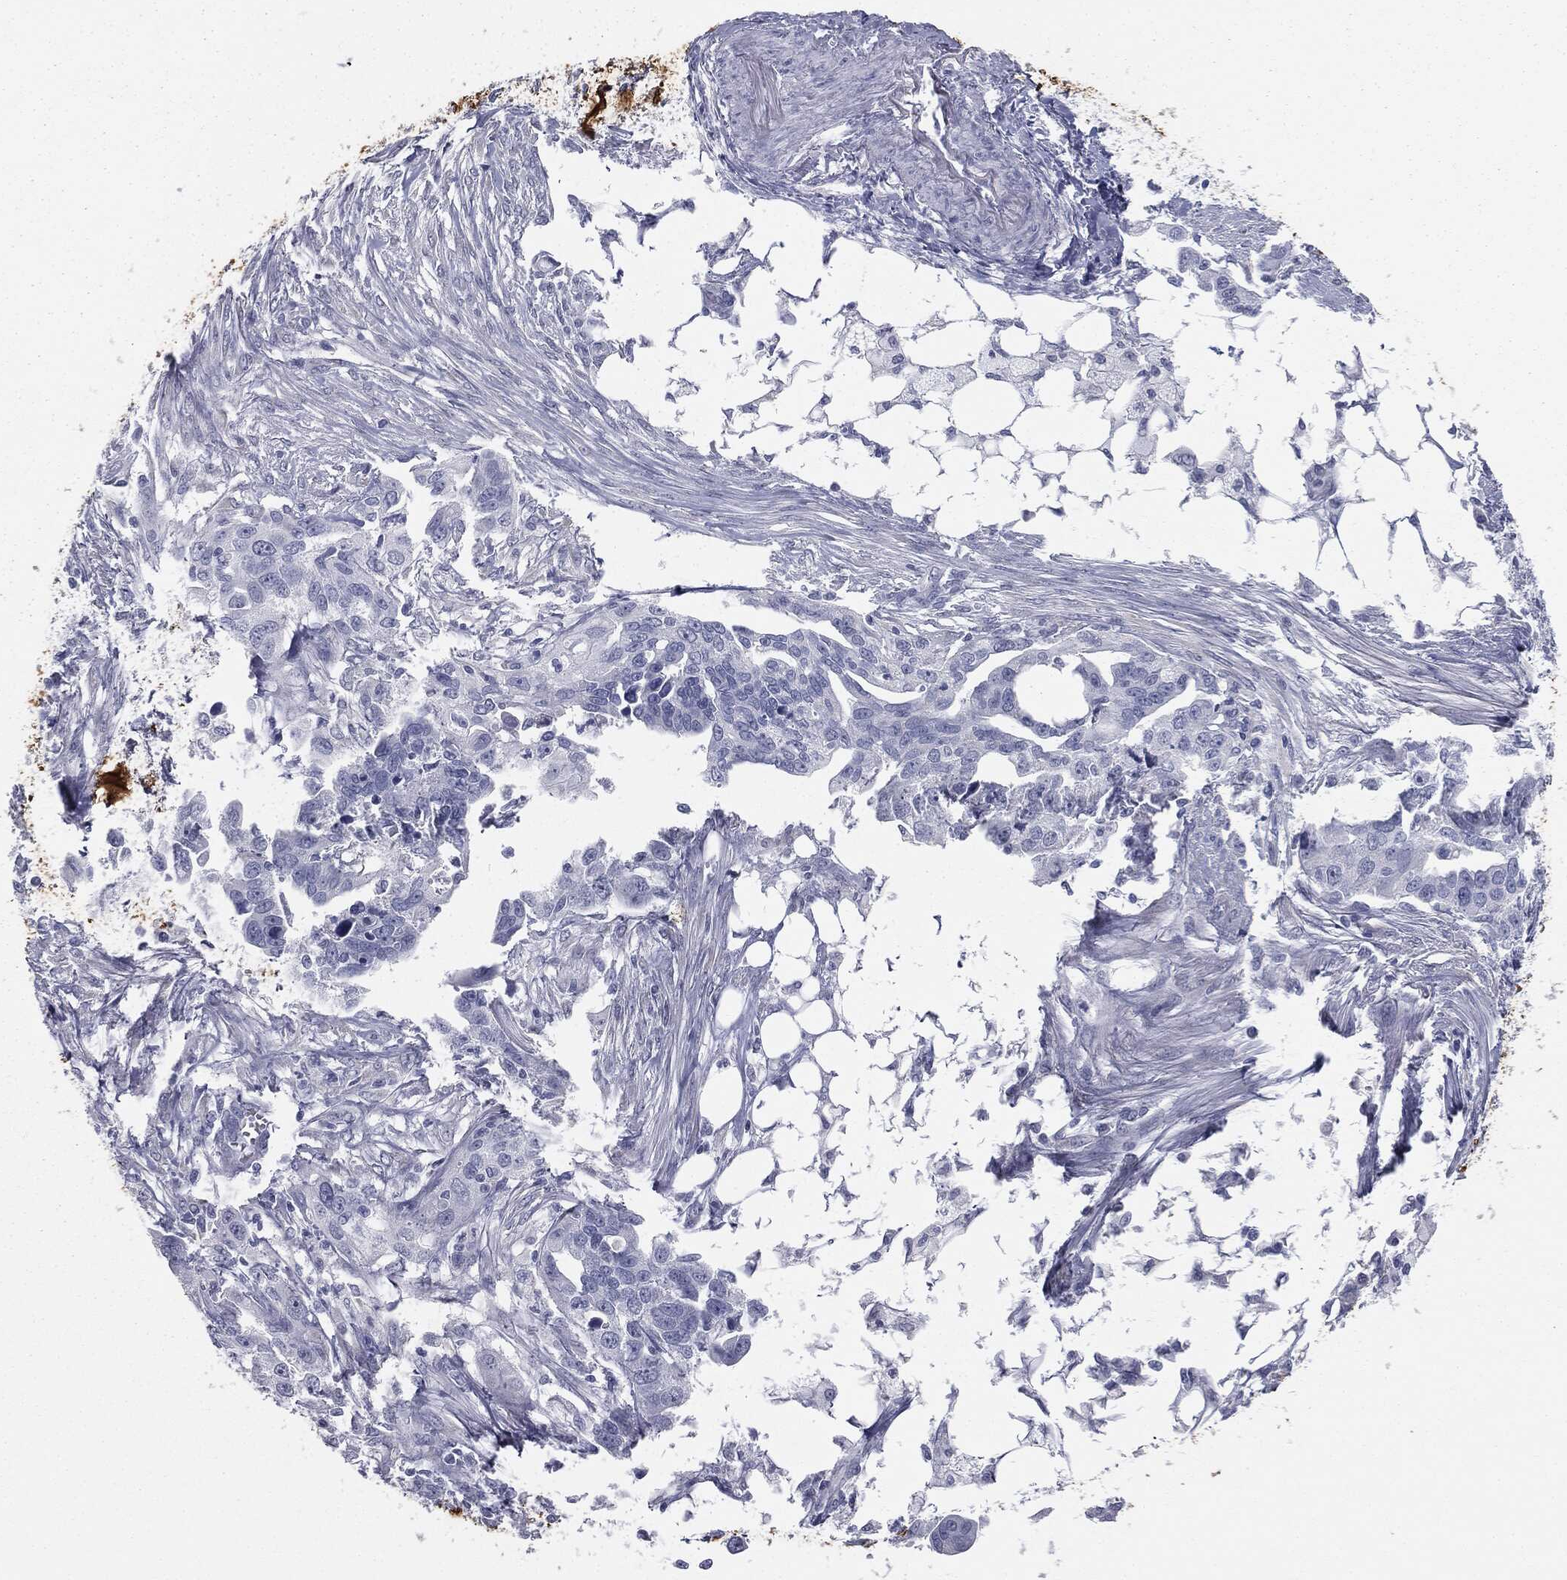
{"staining": {"intensity": "negative", "quantity": "none", "location": "none"}, "tissue": "ovarian cancer", "cell_type": "Tumor cells", "image_type": "cancer", "snomed": [{"axis": "morphology", "description": "Carcinoma, endometroid"}, {"axis": "morphology", "description": "Cystadenocarcinoma, serous, NOS"}, {"axis": "topography", "description": "Ovary"}], "caption": "Immunohistochemical staining of human ovarian cancer demonstrates no significant positivity in tumor cells. (DAB (3,3'-diaminobenzidine) immunohistochemistry (IHC), high magnification).", "gene": "MUC5AC", "patient": {"sex": "female", "age": 45}}